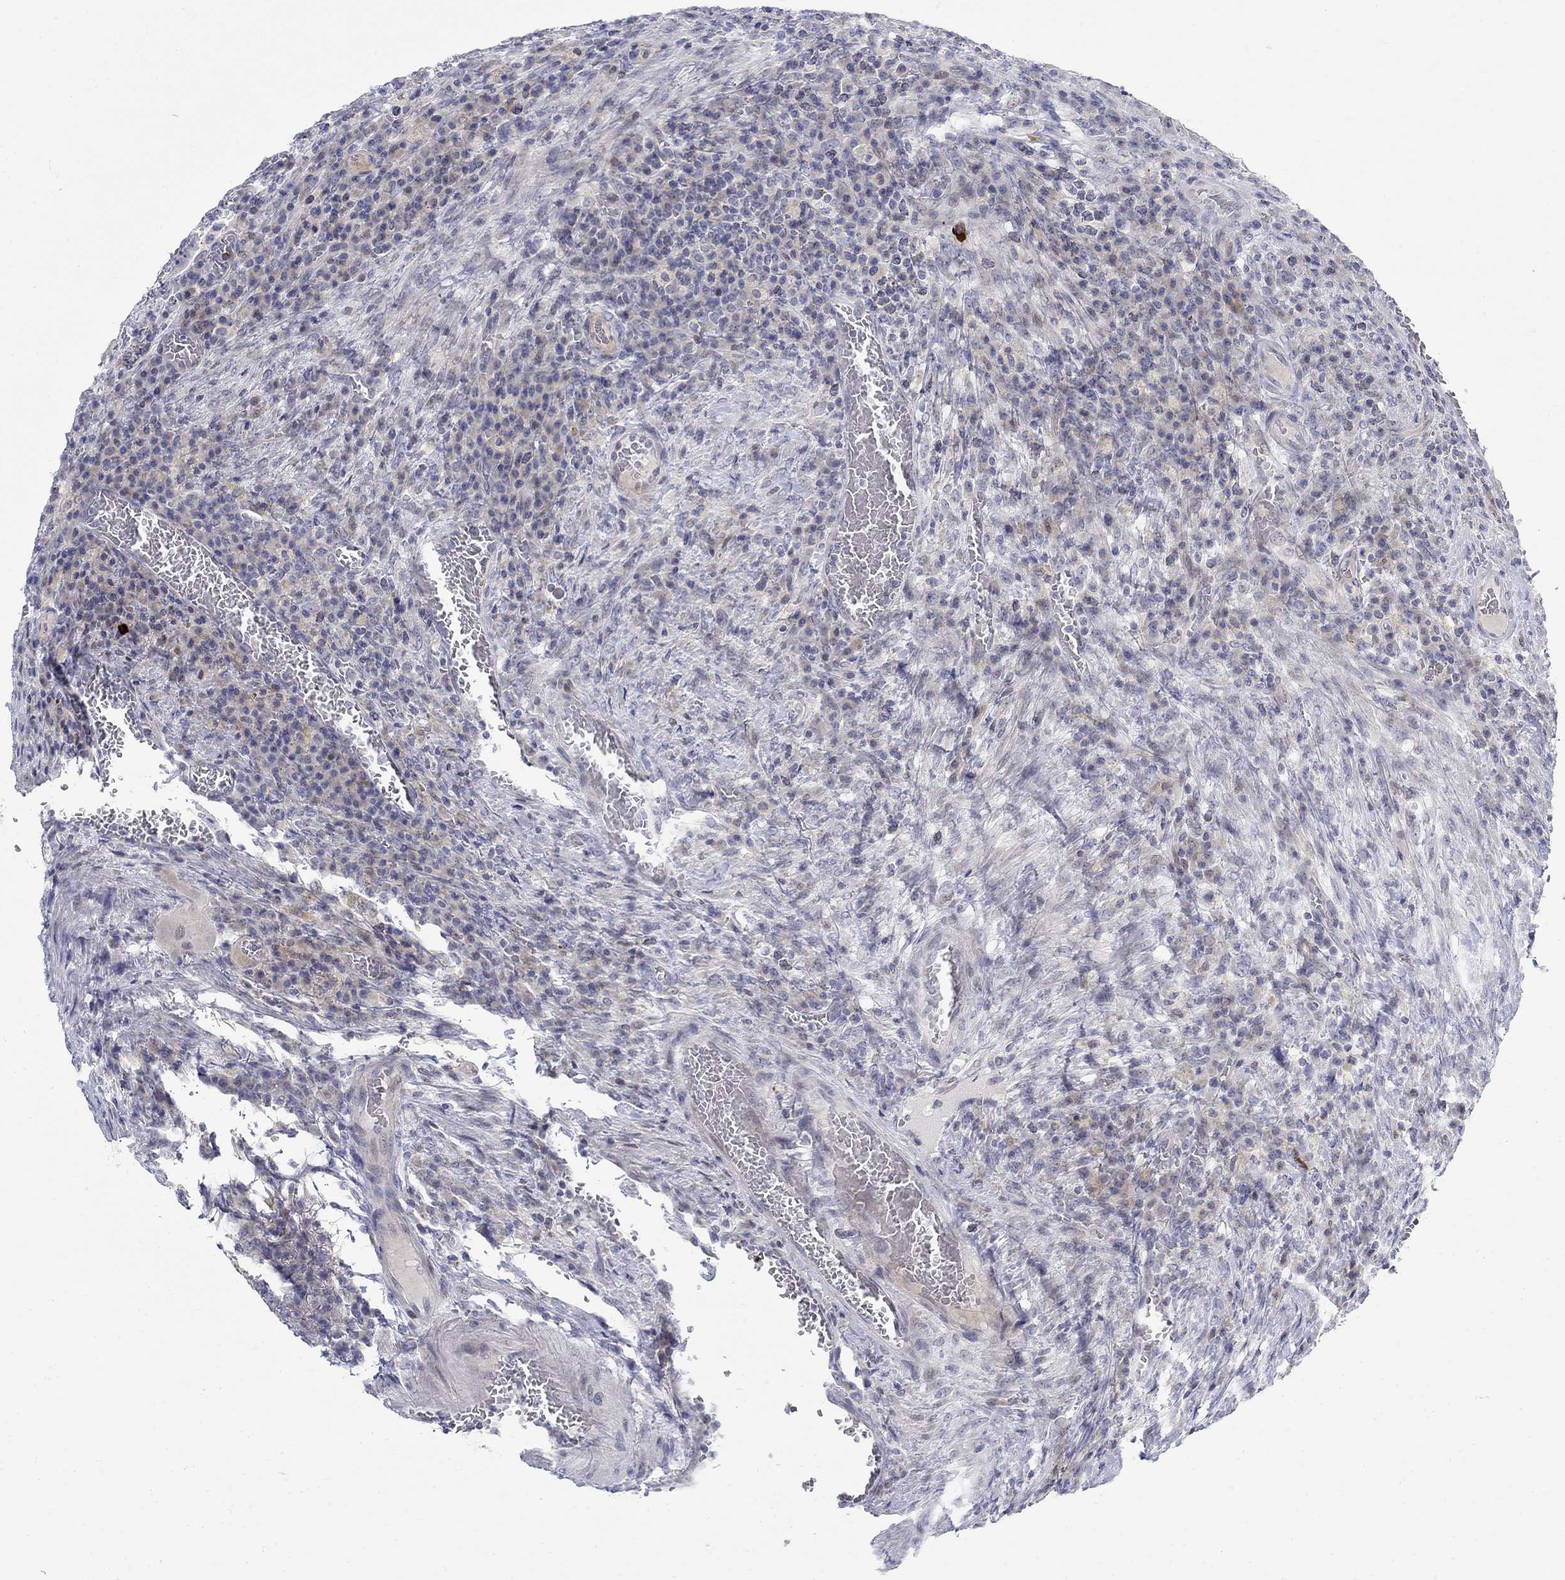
{"staining": {"intensity": "negative", "quantity": "none", "location": "none"}, "tissue": "colorectal cancer", "cell_type": "Tumor cells", "image_type": "cancer", "snomed": [{"axis": "morphology", "description": "Adenocarcinoma, NOS"}, {"axis": "topography", "description": "Colon"}], "caption": "Colorectal cancer (adenocarcinoma) stained for a protein using immunohistochemistry (IHC) exhibits no positivity tumor cells.", "gene": "ANO7", "patient": {"sex": "female", "age": 86}}